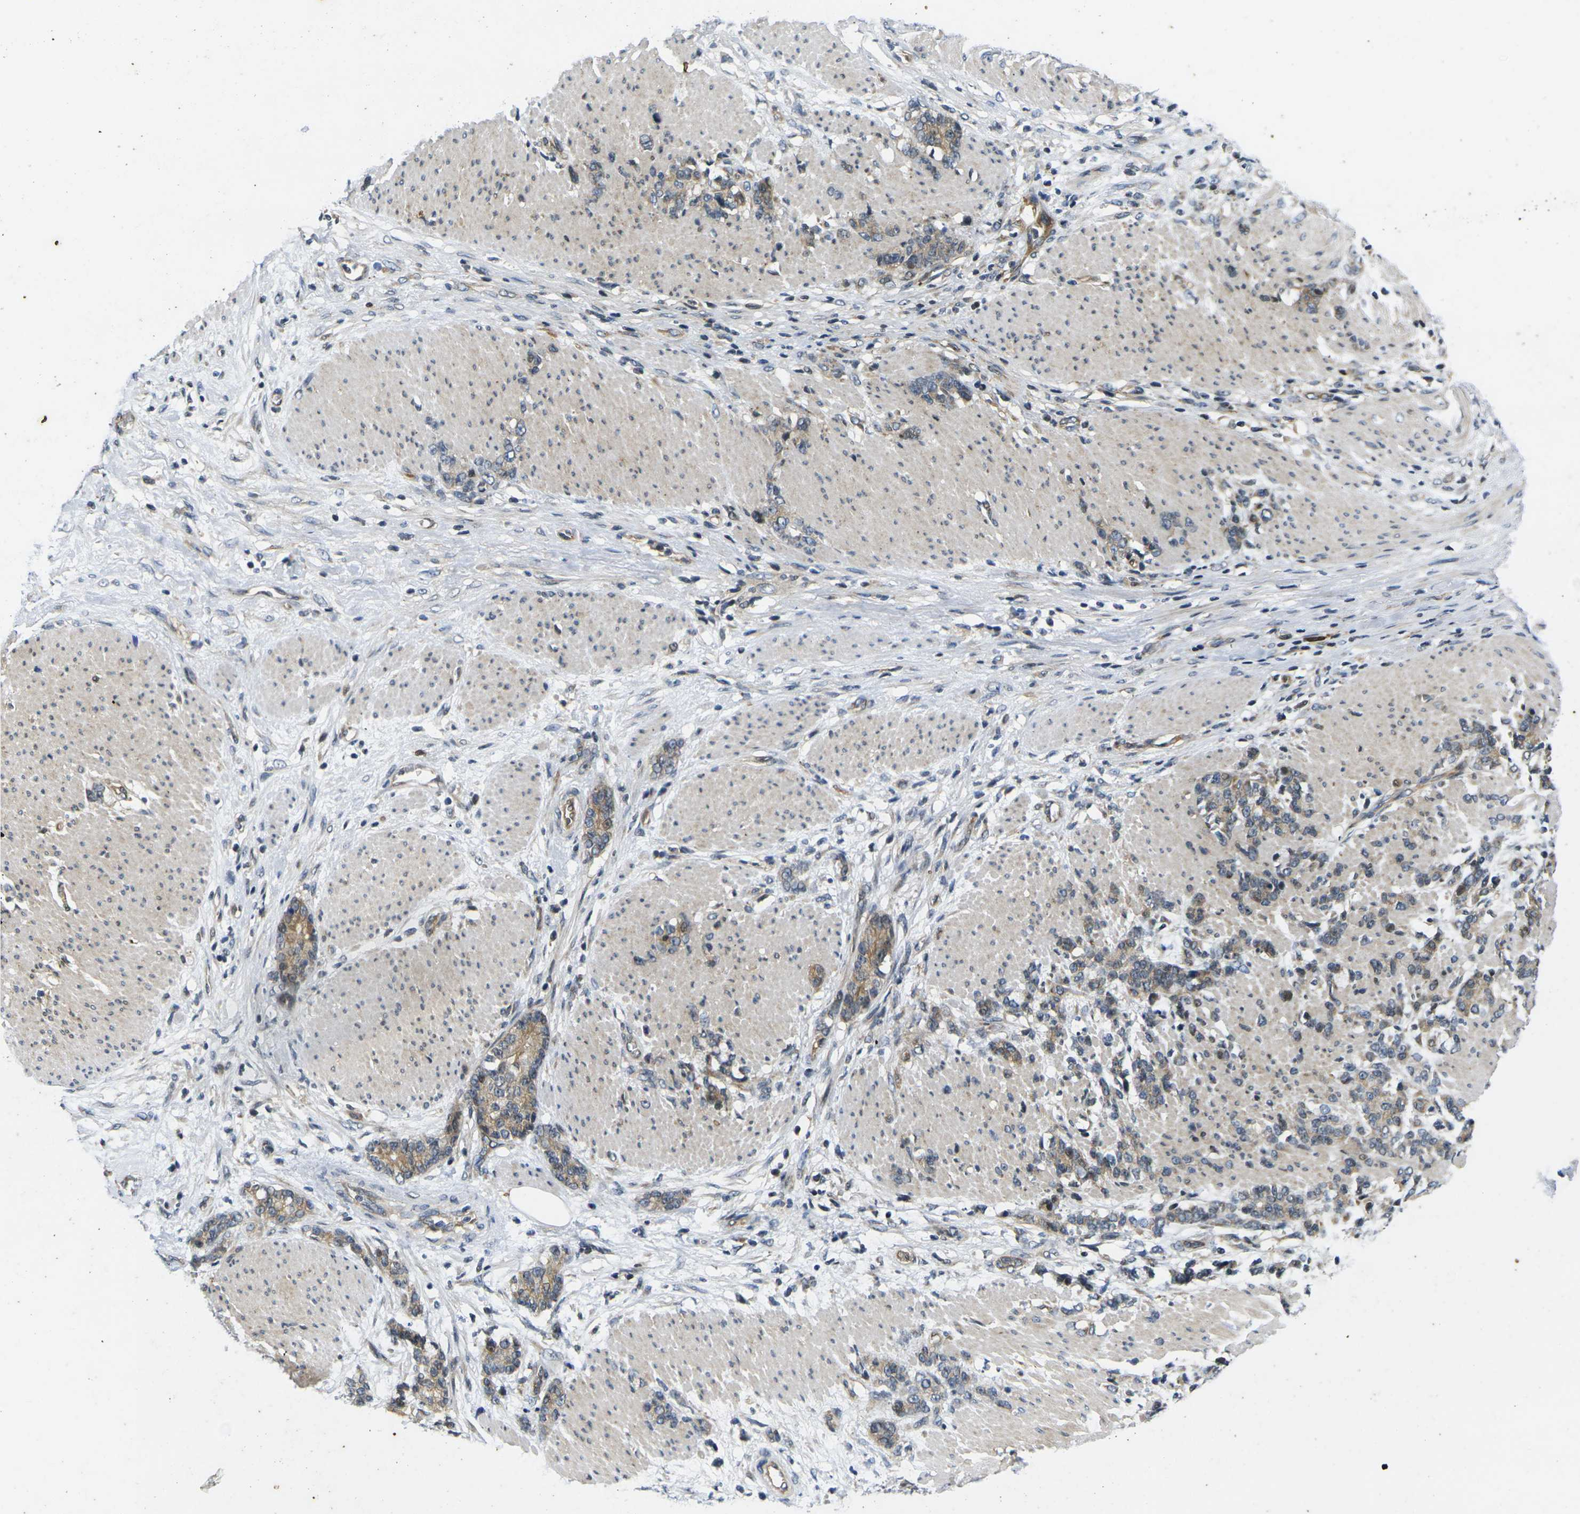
{"staining": {"intensity": "moderate", "quantity": ">75%", "location": "cytoplasmic/membranous"}, "tissue": "stomach cancer", "cell_type": "Tumor cells", "image_type": "cancer", "snomed": [{"axis": "morphology", "description": "Adenocarcinoma, NOS"}, {"axis": "topography", "description": "Stomach, lower"}], "caption": "Human stomach cancer (adenocarcinoma) stained with a brown dye reveals moderate cytoplasmic/membranous positive positivity in about >75% of tumor cells.", "gene": "ROBO2", "patient": {"sex": "male", "age": 88}}